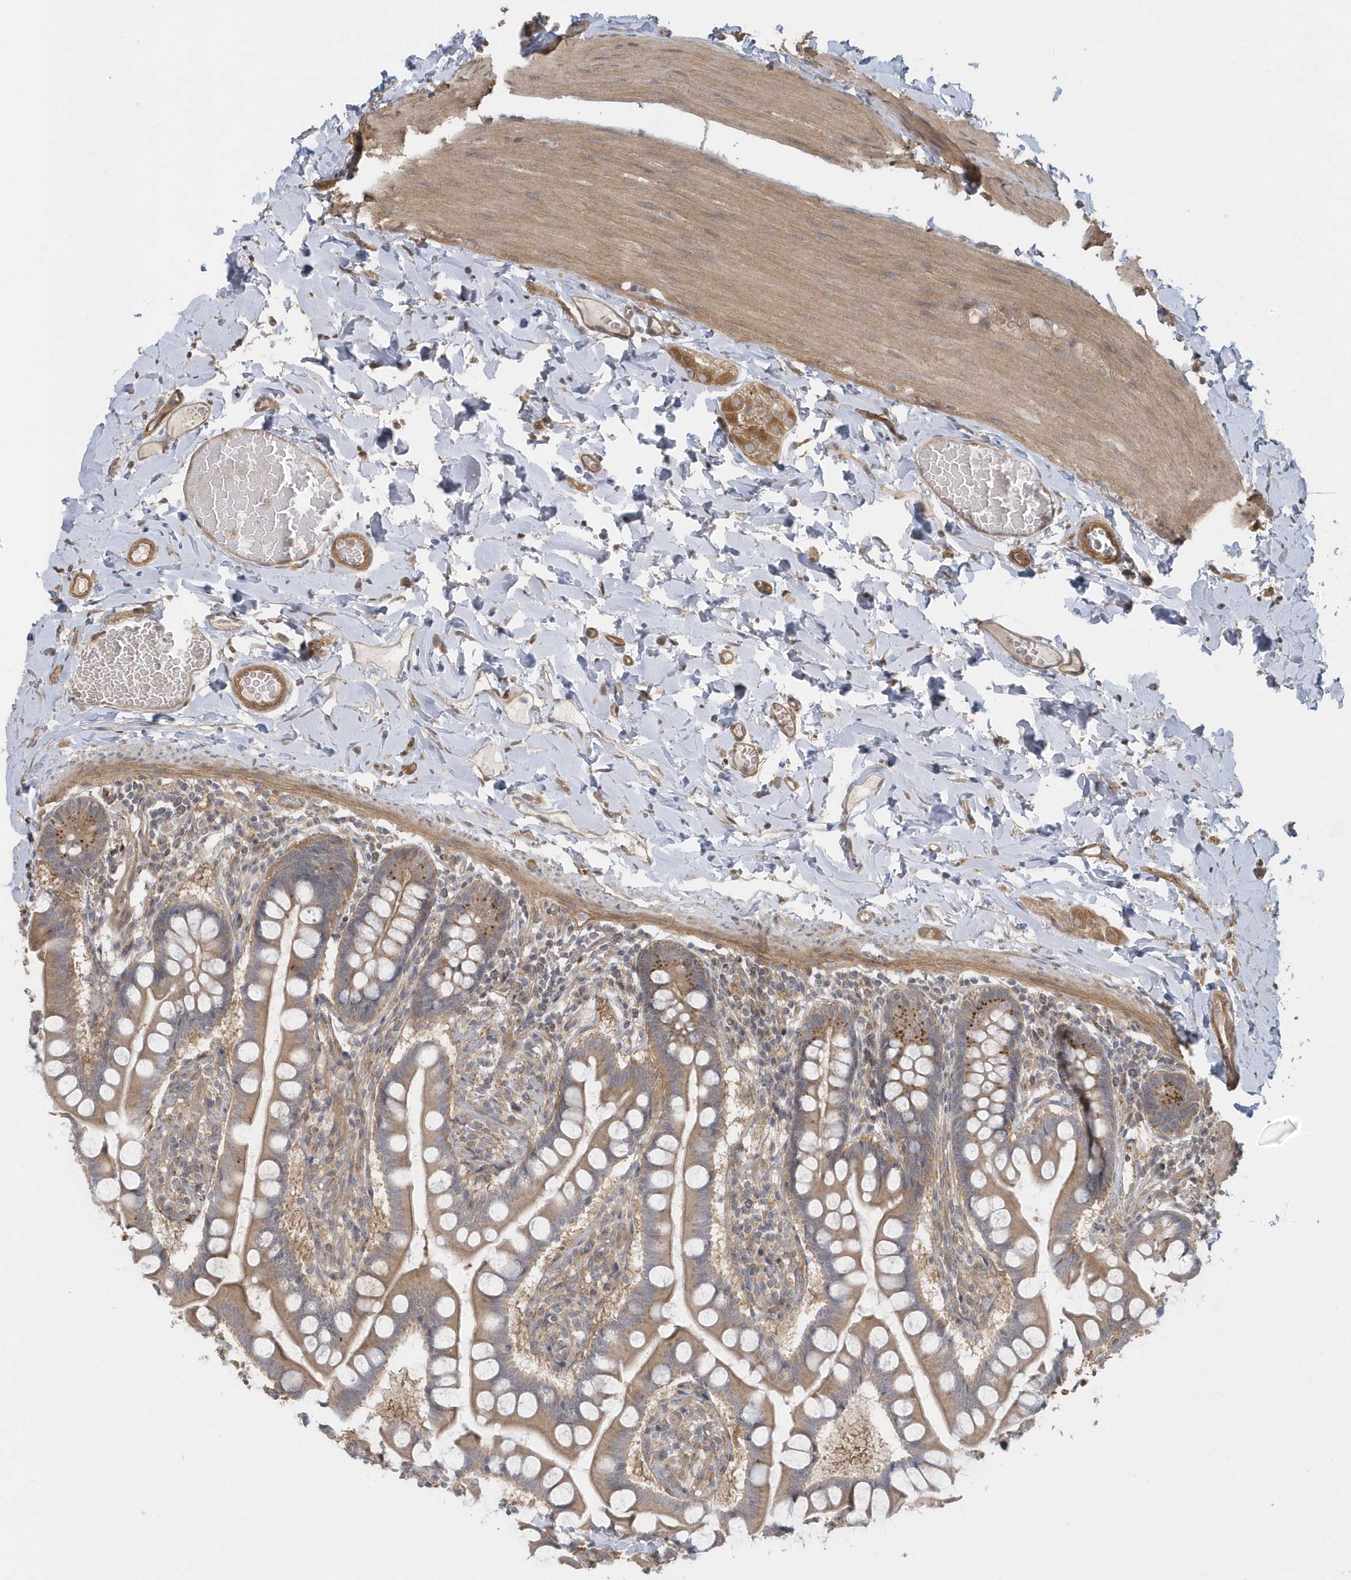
{"staining": {"intensity": "moderate", "quantity": "25%-75%", "location": "cytoplasmic/membranous"}, "tissue": "small intestine", "cell_type": "Glandular cells", "image_type": "normal", "snomed": [{"axis": "morphology", "description": "Normal tissue, NOS"}, {"axis": "topography", "description": "Small intestine"}], "caption": "Moderate cytoplasmic/membranous staining for a protein is seen in about 25%-75% of glandular cells of unremarkable small intestine using immunohistochemistry (IHC).", "gene": "ACTR1A", "patient": {"sex": "male", "age": 41}}